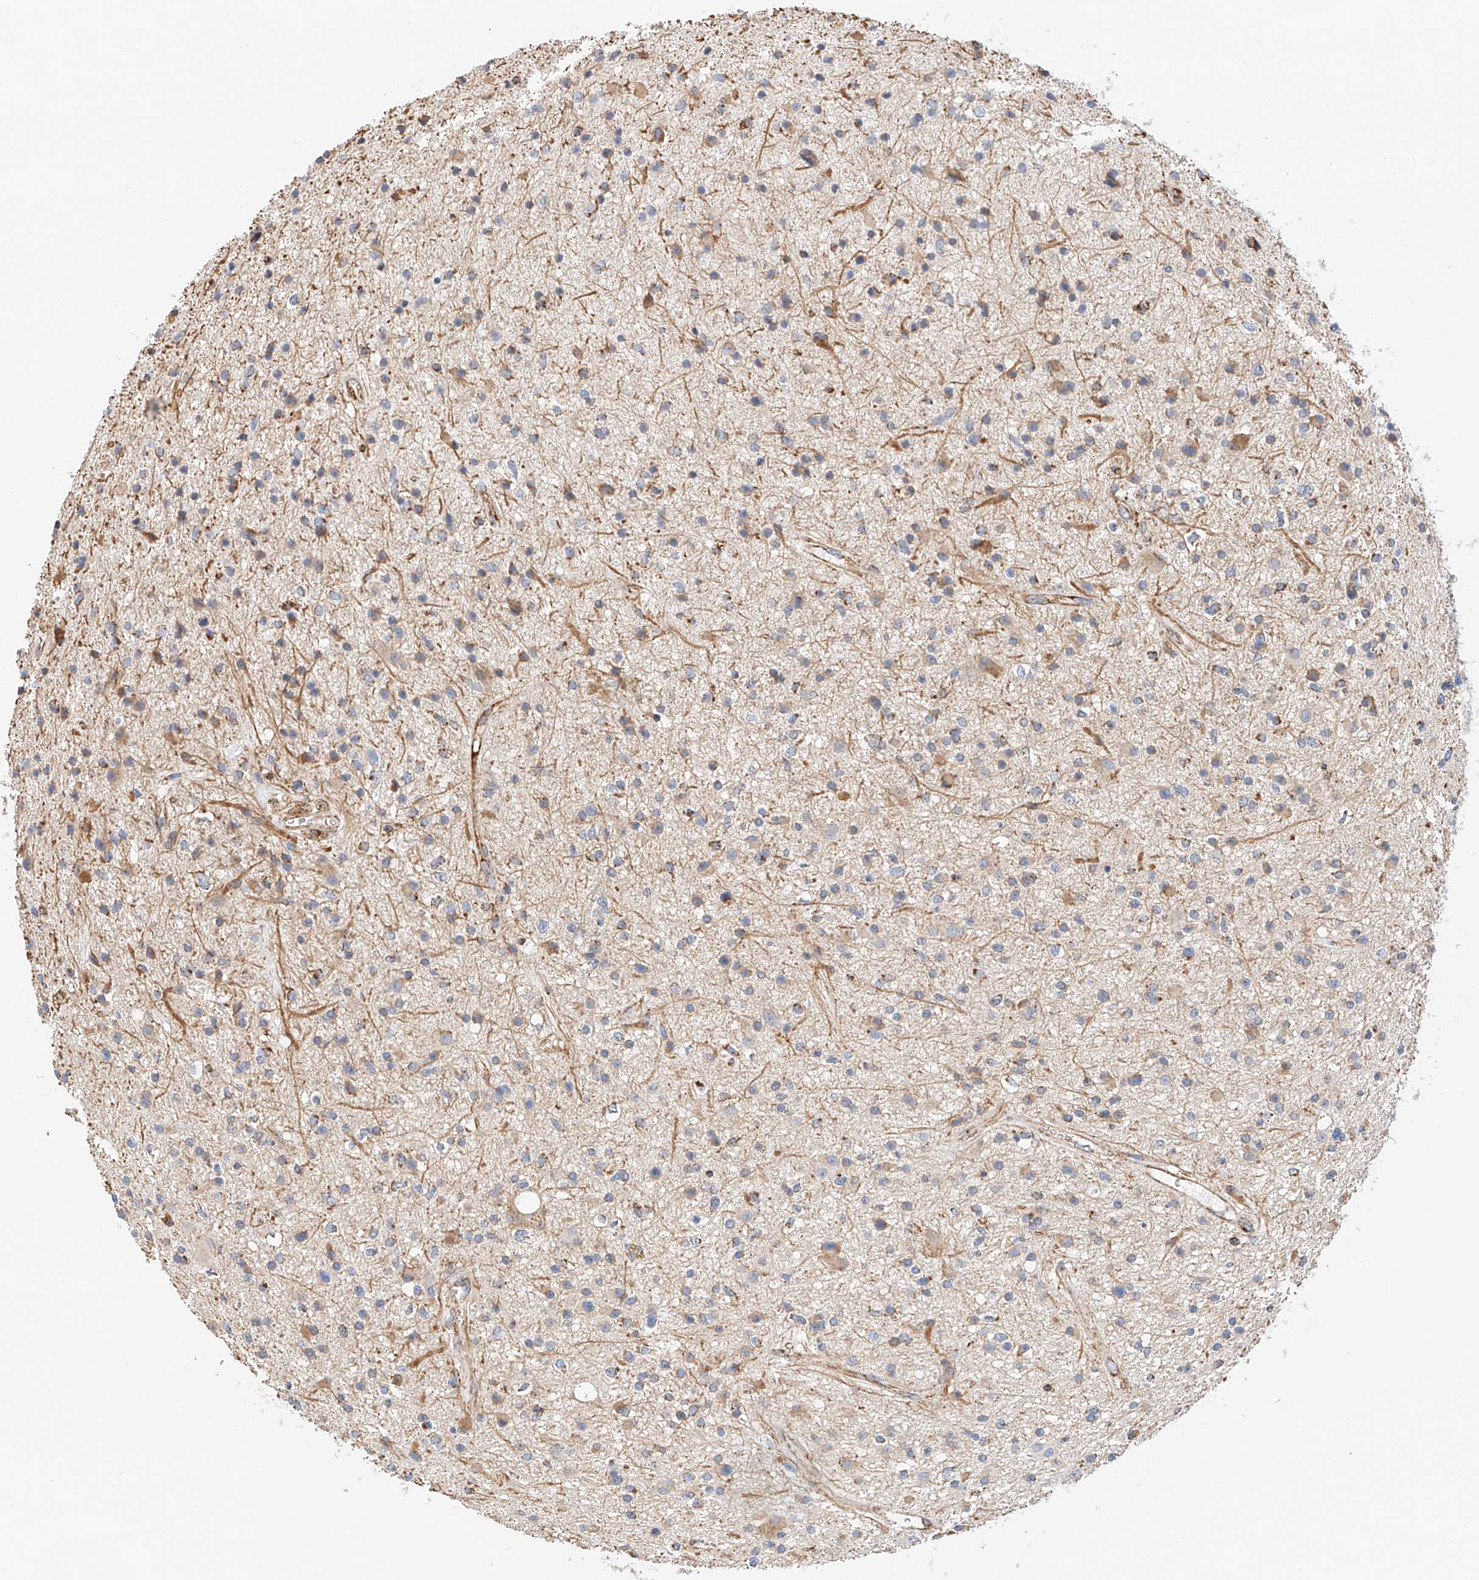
{"staining": {"intensity": "weak", "quantity": "<25%", "location": "cytoplasmic/membranous"}, "tissue": "glioma", "cell_type": "Tumor cells", "image_type": "cancer", "snomed": [{"axis": "morphology", "description": "Glioma, malignant, High grade"}, {"axis": "topography", "description": "Brain"}], "caption": "IHC image of neoplastic tissue: human glioma stained with DAB exhibits no significant protein staining in tumor cells.", "gene": "NDUFV3", "patient": {"sex": "male", "age": 33}}